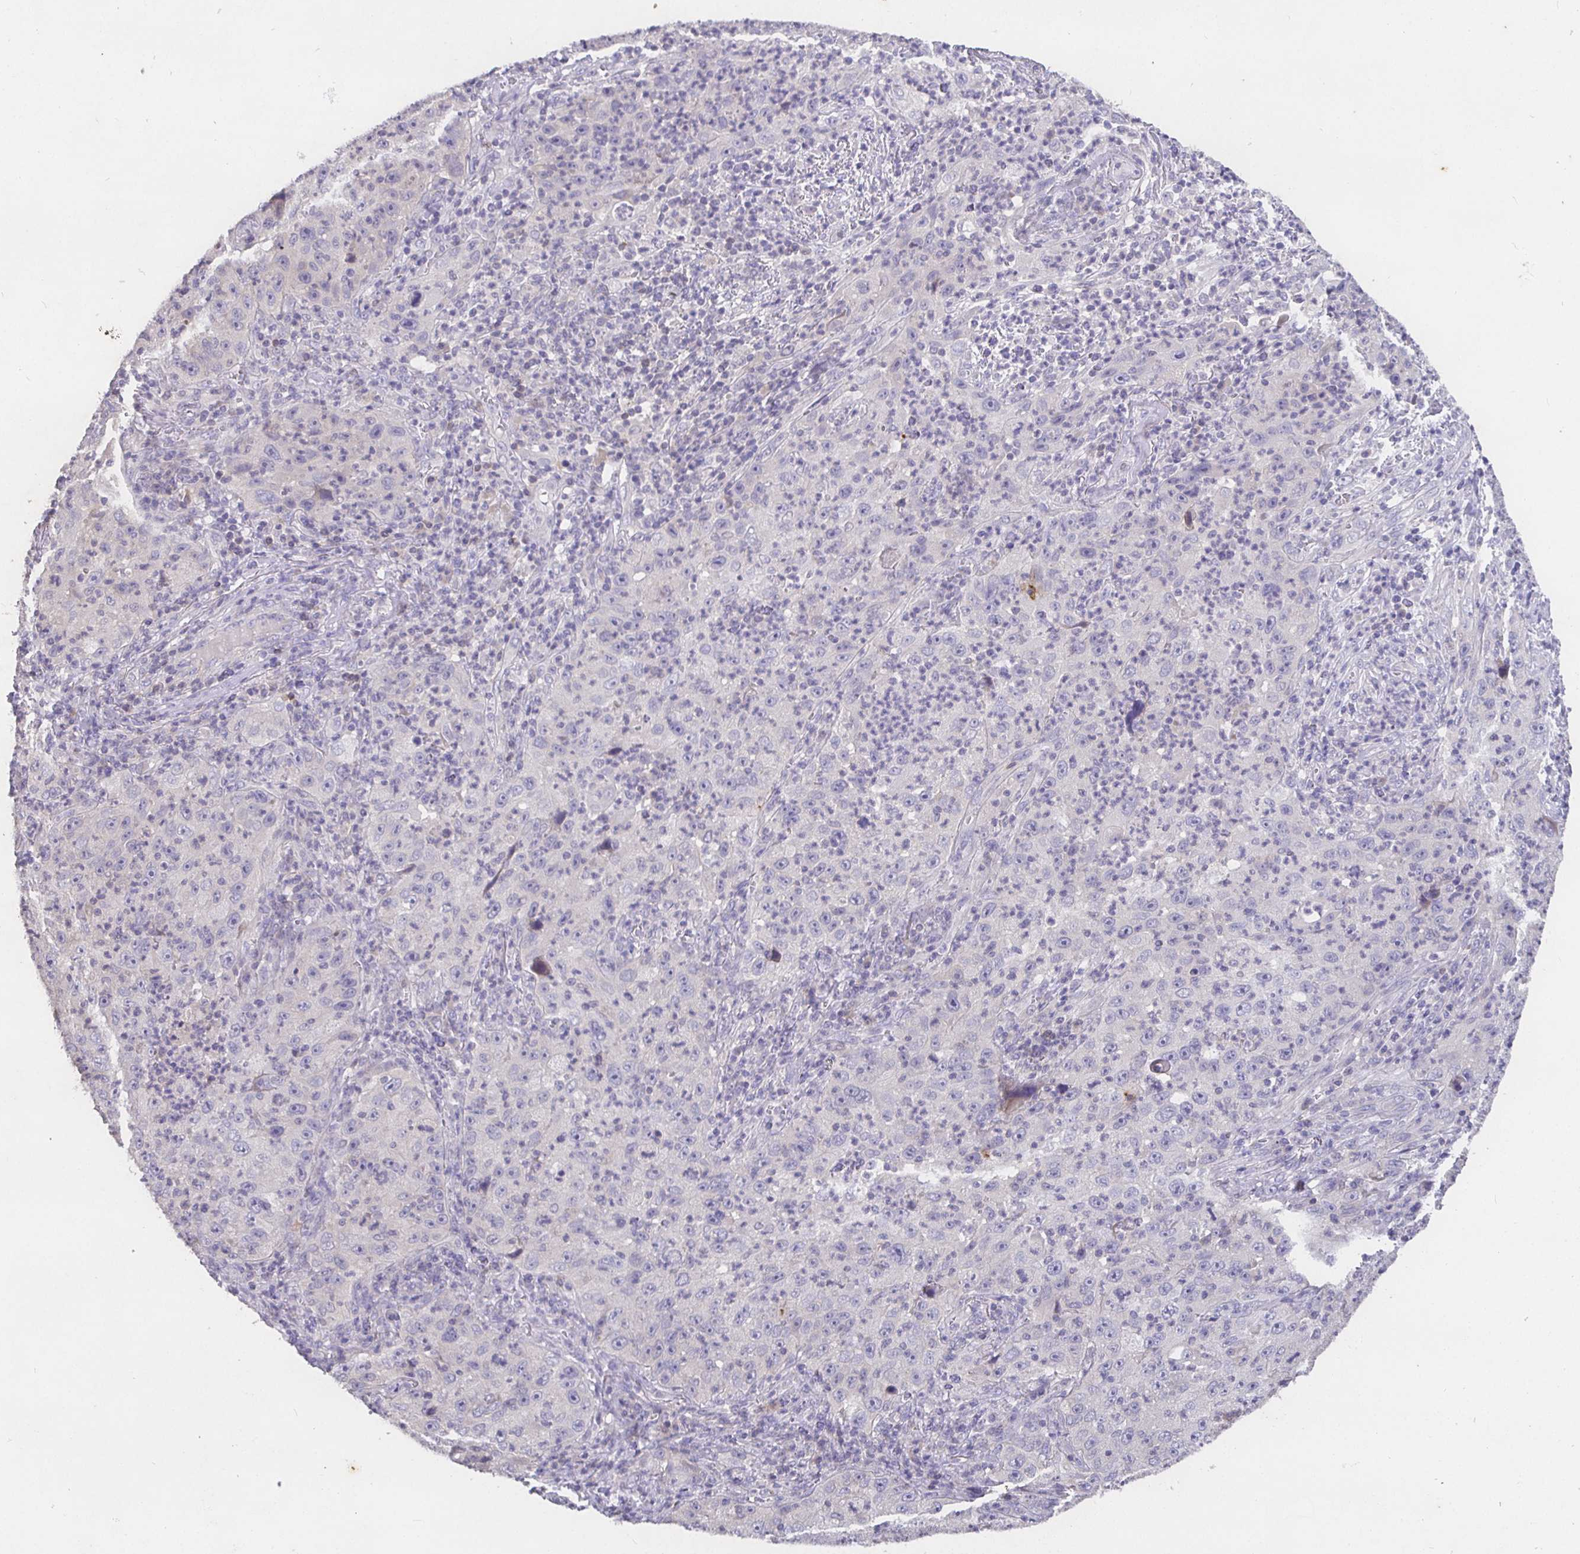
{"staining": {"intensity": "negative", "quantity": "none", "location": "none"}, "tissue": "lung cancer", "cell_type": "Tumor cells", "image_type": "cancer", "snomed": [{"axis": "morphology", "description": "Squamous cell carcinoma, NOS"}, {"axis": "topography", "description": "Lung"}], "caption": "Immunohistochemical staining of human lung cancer (squamous cell carcinoma) exhibits no significant staining in tumor cells.", "gene": "SHISA4", "patient": {"sex": "male", "age": 71}}